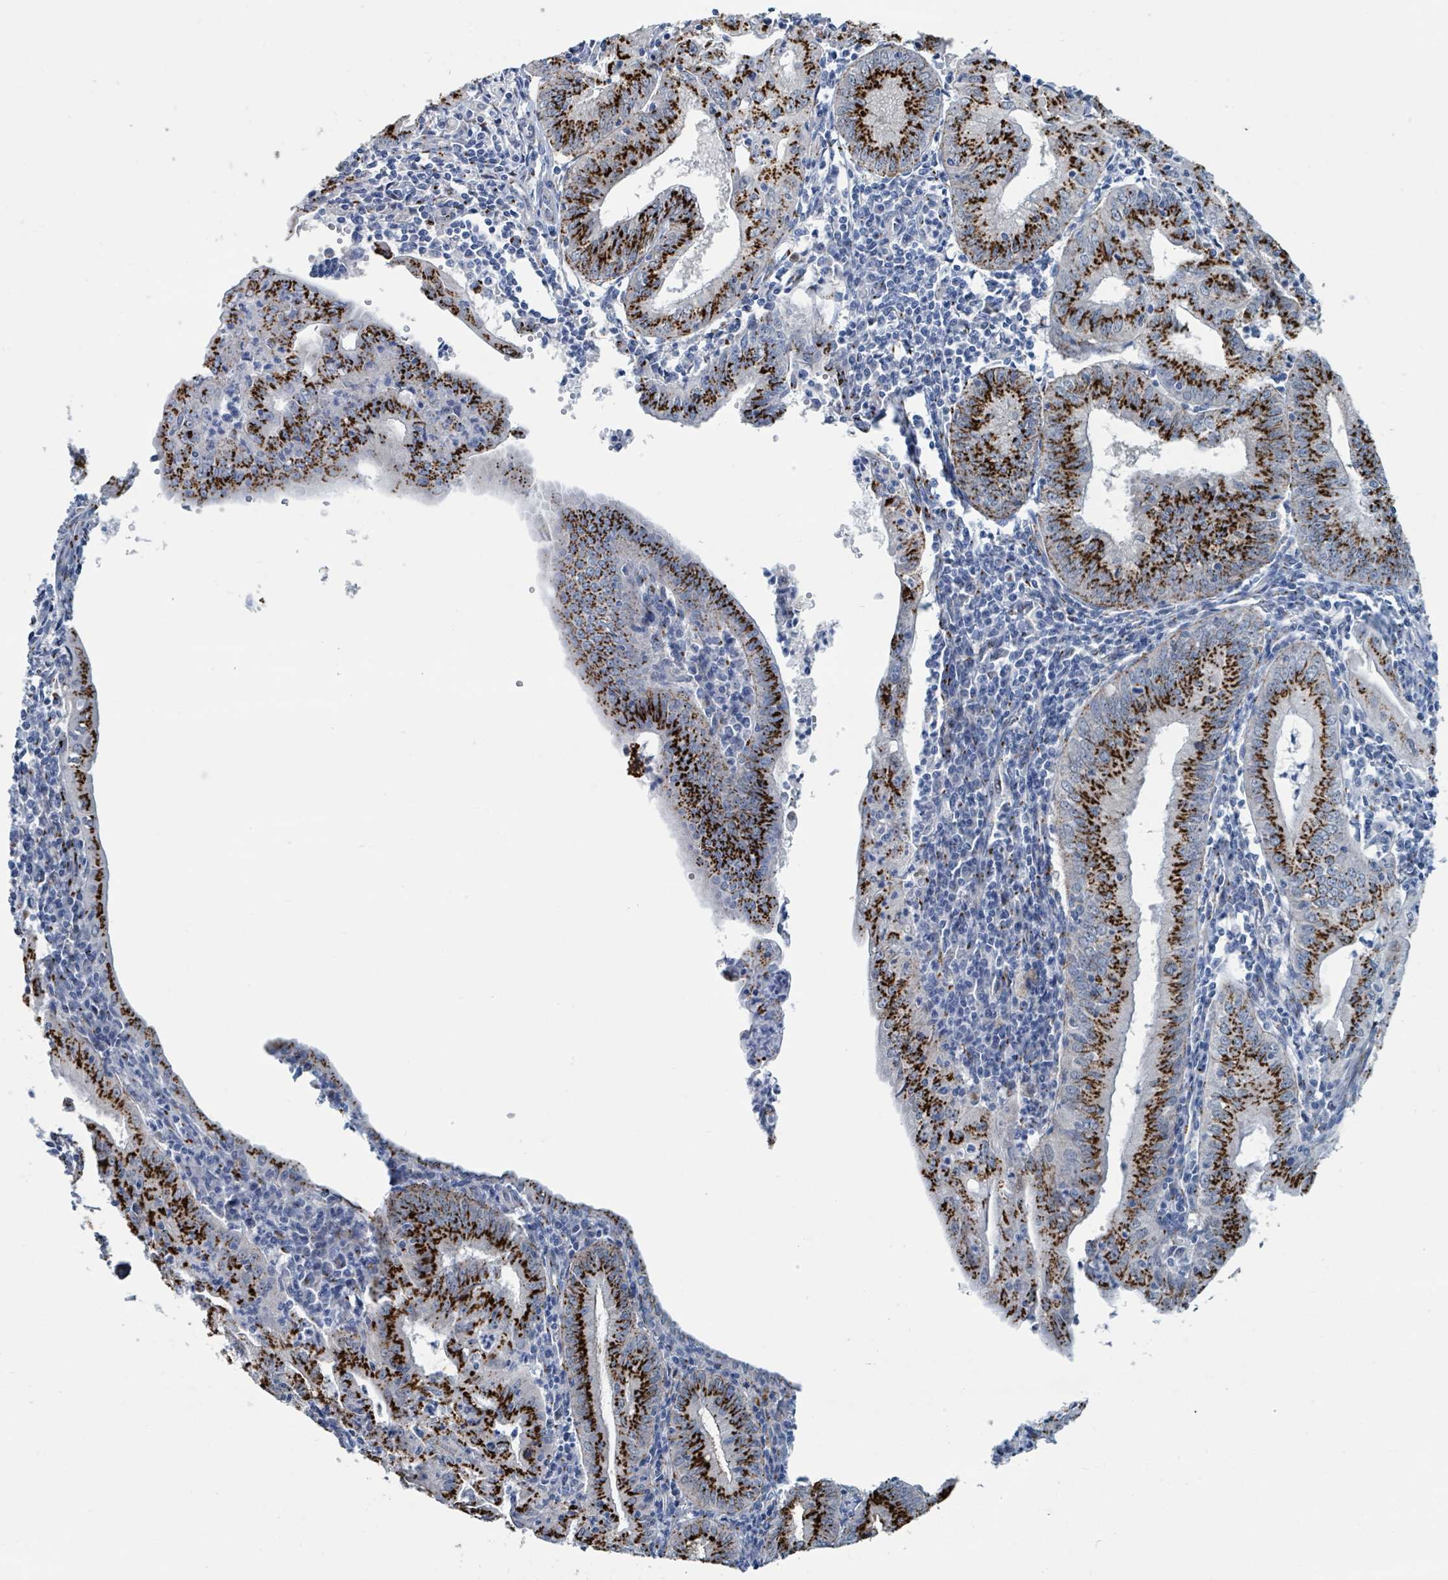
{"staining": {"intensity": "strong", "quantity": "25%-75%", "location": "cytoplasmic/membranous"}, "tissue": "endometrial cancer", "cell_type": "Tumor cells", "image_type": "cancer", "snomed": [{"axis": "morphology", "description": "Adenocarcinoma, NOS"}, {"axis": "topography", "description": "Endometrium"}], "caption": "Approximately 25%-75% of tumor cells in adenocarcinoma (endometrial) exhibit strong cytoplasmic/membranous protein positivity as visualized by brown immunohistochemical staining.", "gene": "DCAF5", "patient": {"sex": "female", "age": 60}}